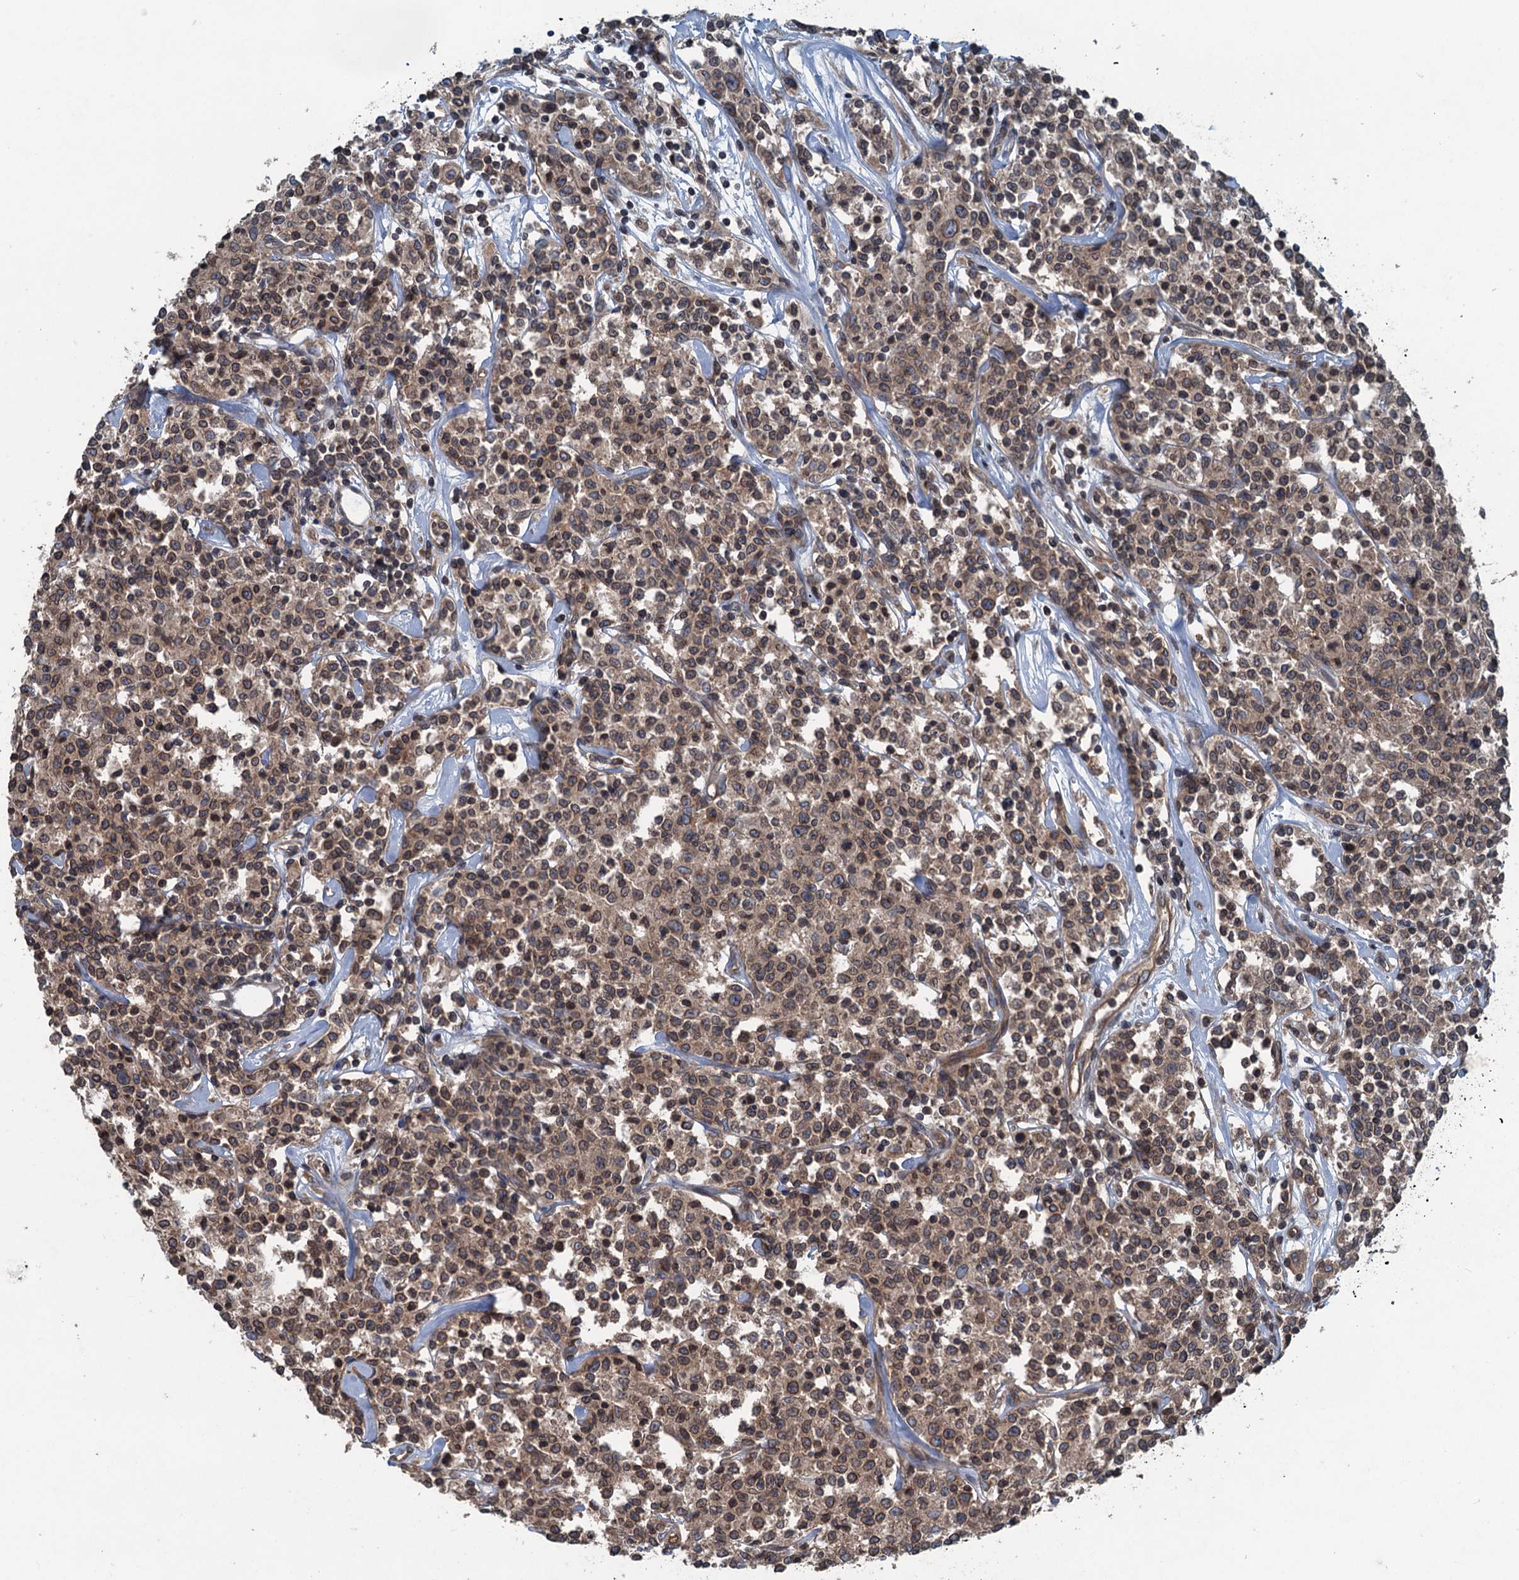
{"staining": {"intensity": "moderate", "quantity": ">75%", "location": "cytoplasmic/membranous,nuclear"}, "tissue": "lymphoma", "cell_type": "Tumor cells", "image_type": "cancer", "snomed": [{"axis": "morphology", "description": "Malignant lymphoma, non-Hodgkin's type, Low grade"}, {"axis": "topography", "description": "Small intestine"}], "caption": "Human low-grade malignant lymphoma, non-Hodgkin's type stained for a protein (brown) displays moderate cytoplasmic/membranous and nuclear positive expression in approximately >75% of tumor cells.", "gene": "TRAPPC8", "patient": {"sex": "female", "age": 59}}